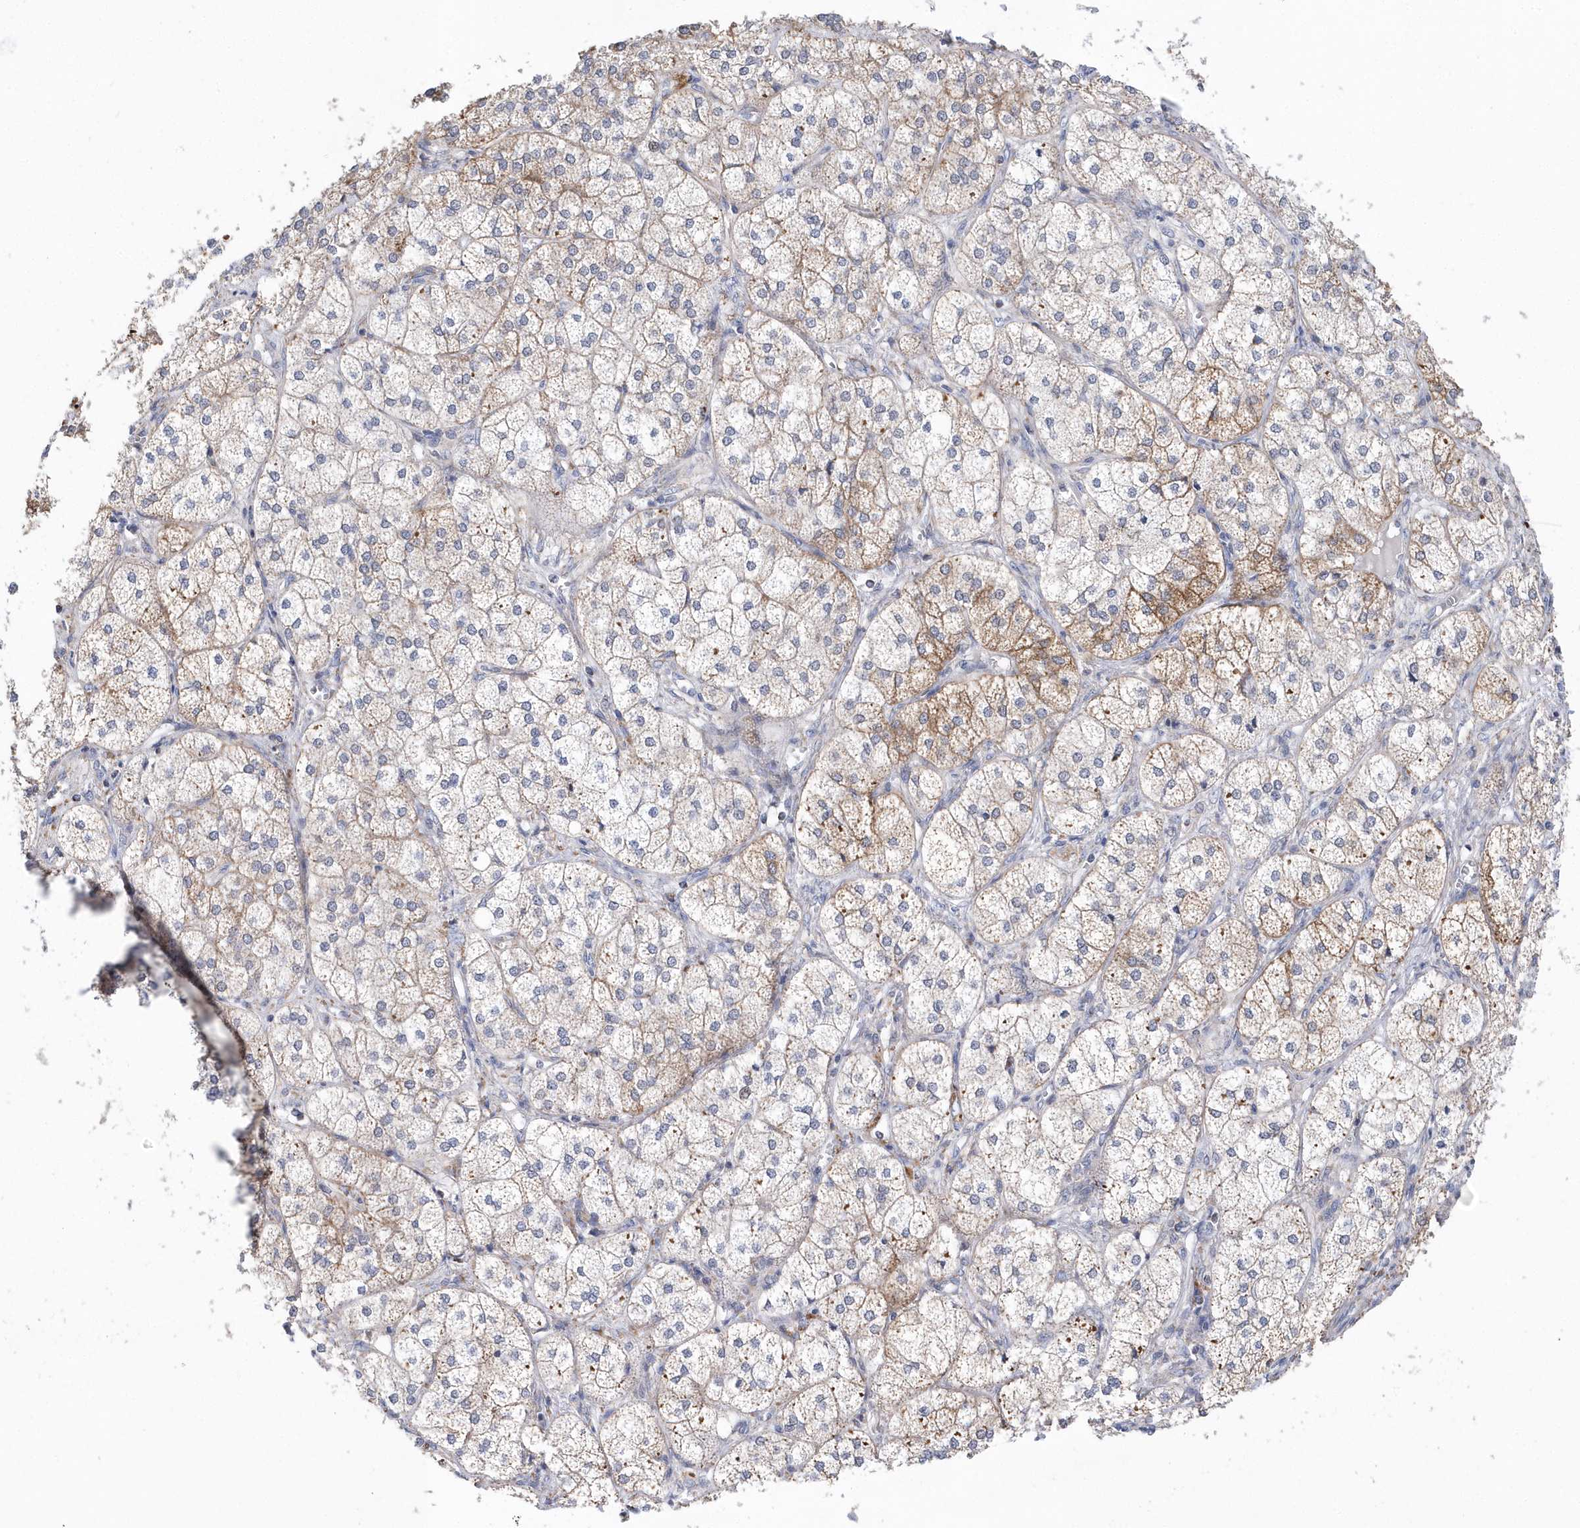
{"staining": {"intensity": "moderate", "quantity": ">75%", "location": "cytoplasmic/membranous"}, "tissue": "adrenal gland", "cell_type": "Glandular cells", "image_type": "normal", "snomed": [{"axis": "morphology", "description": "Normal tissue, NOS"}, {"axis": "topography", "description": "Adrenal gland"}], "caption": "A high-resolution micrograph shows immunohistochemistry (IHC) staining of benign adrenal gland, which displays moderate cytoplasmic/membranous staining in approximately >75% of glandular cells.", "gene": "SPATA5", "patient": {"sex": "female", "age": 61}}